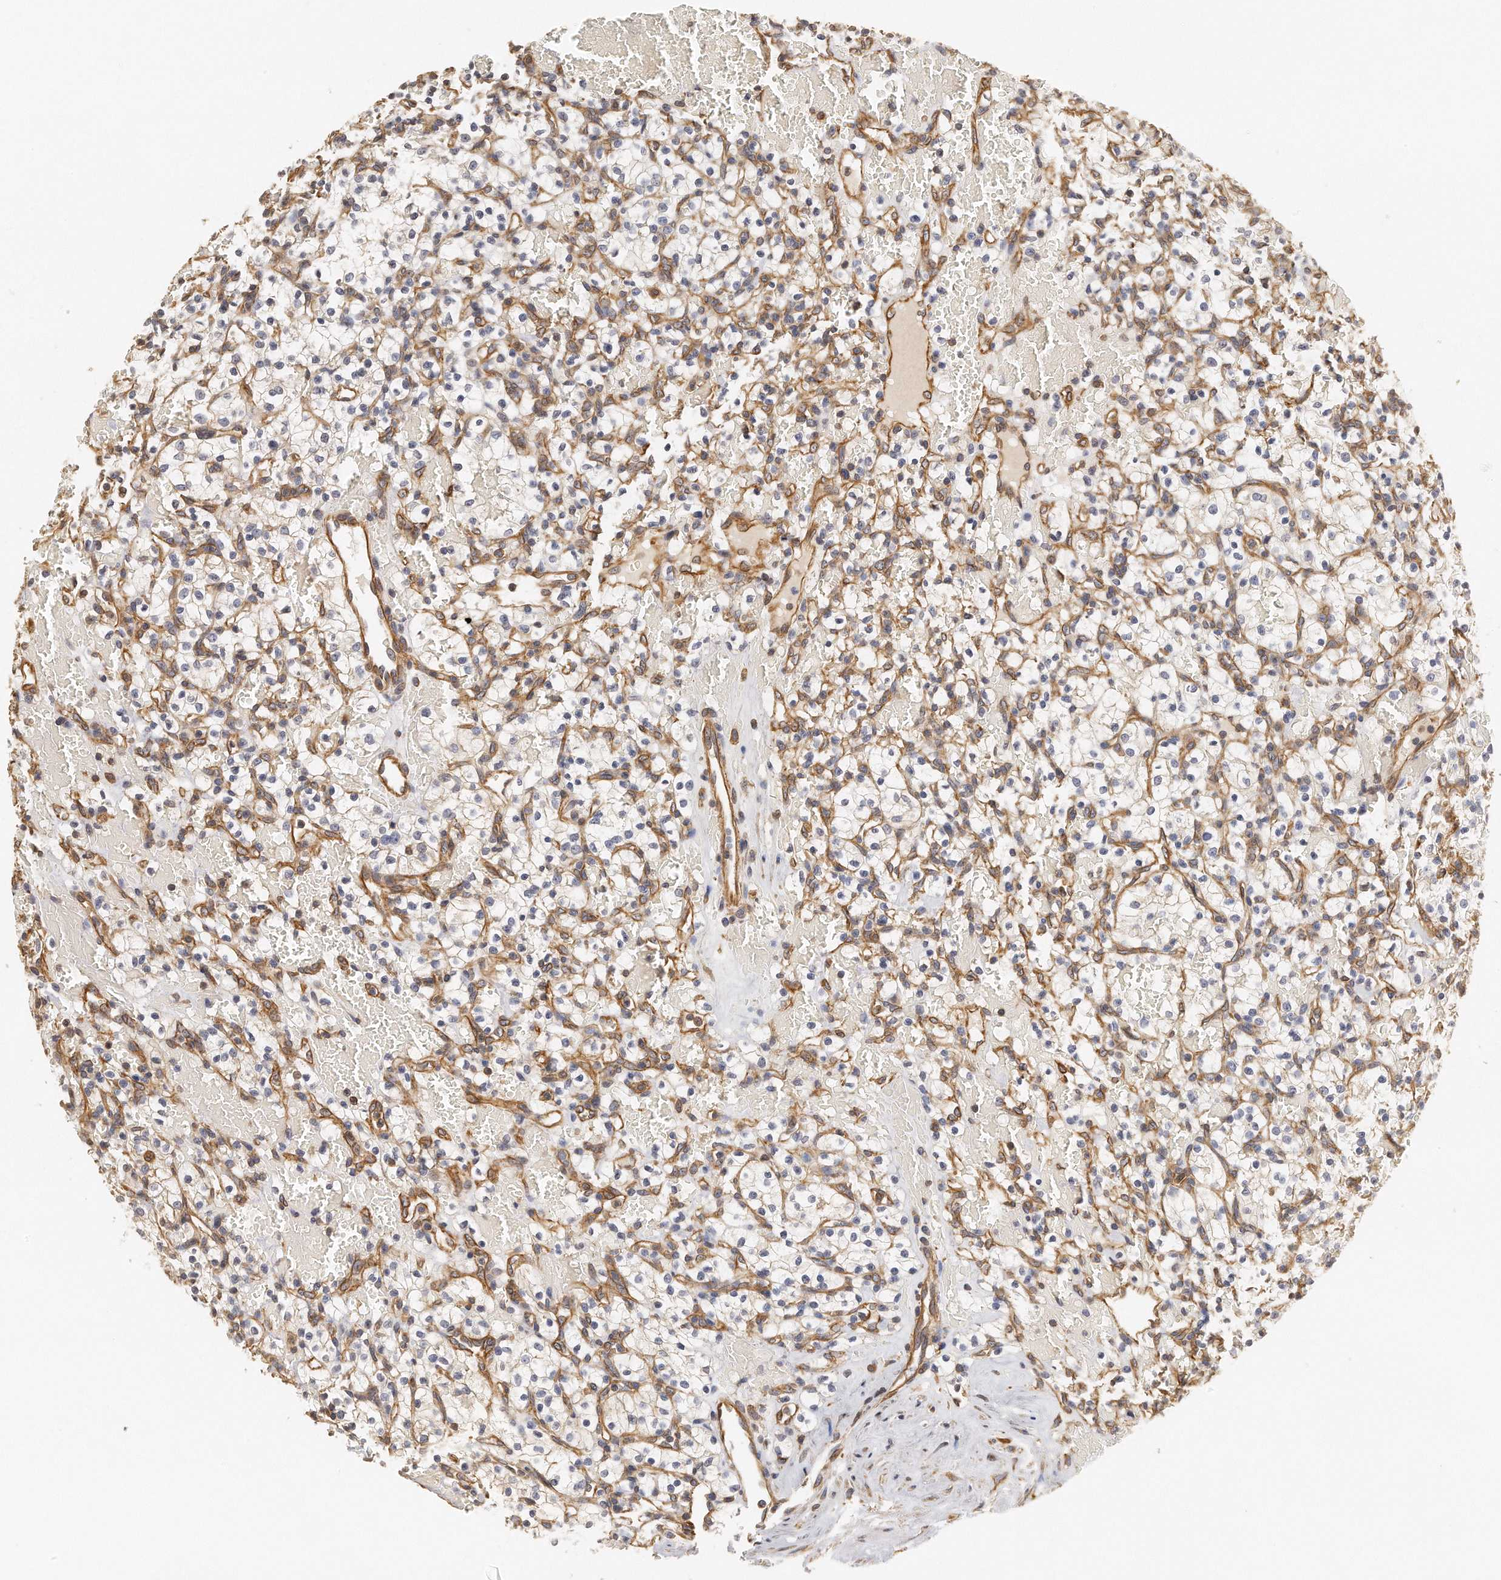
{"staining": {"intensity": "weak", "quantity": "<25%", "location": "cytoplasmic/membranous"}, "tissue": "renal cancer", "cell_type": "Tumor cells", "image_type": "cancer", "snomed": [{"axis": "morphology", "description": "Adenocarcinoma, NOS"}, {"axis": "topography", "description": "Kidney"}], "caption": "DAB immunohistochemical staining of human renal adenocarcinoma shows no significant staining in tumor cells.", "gene": "CHST7", "patient": {"sex": "female", "age": 60}}